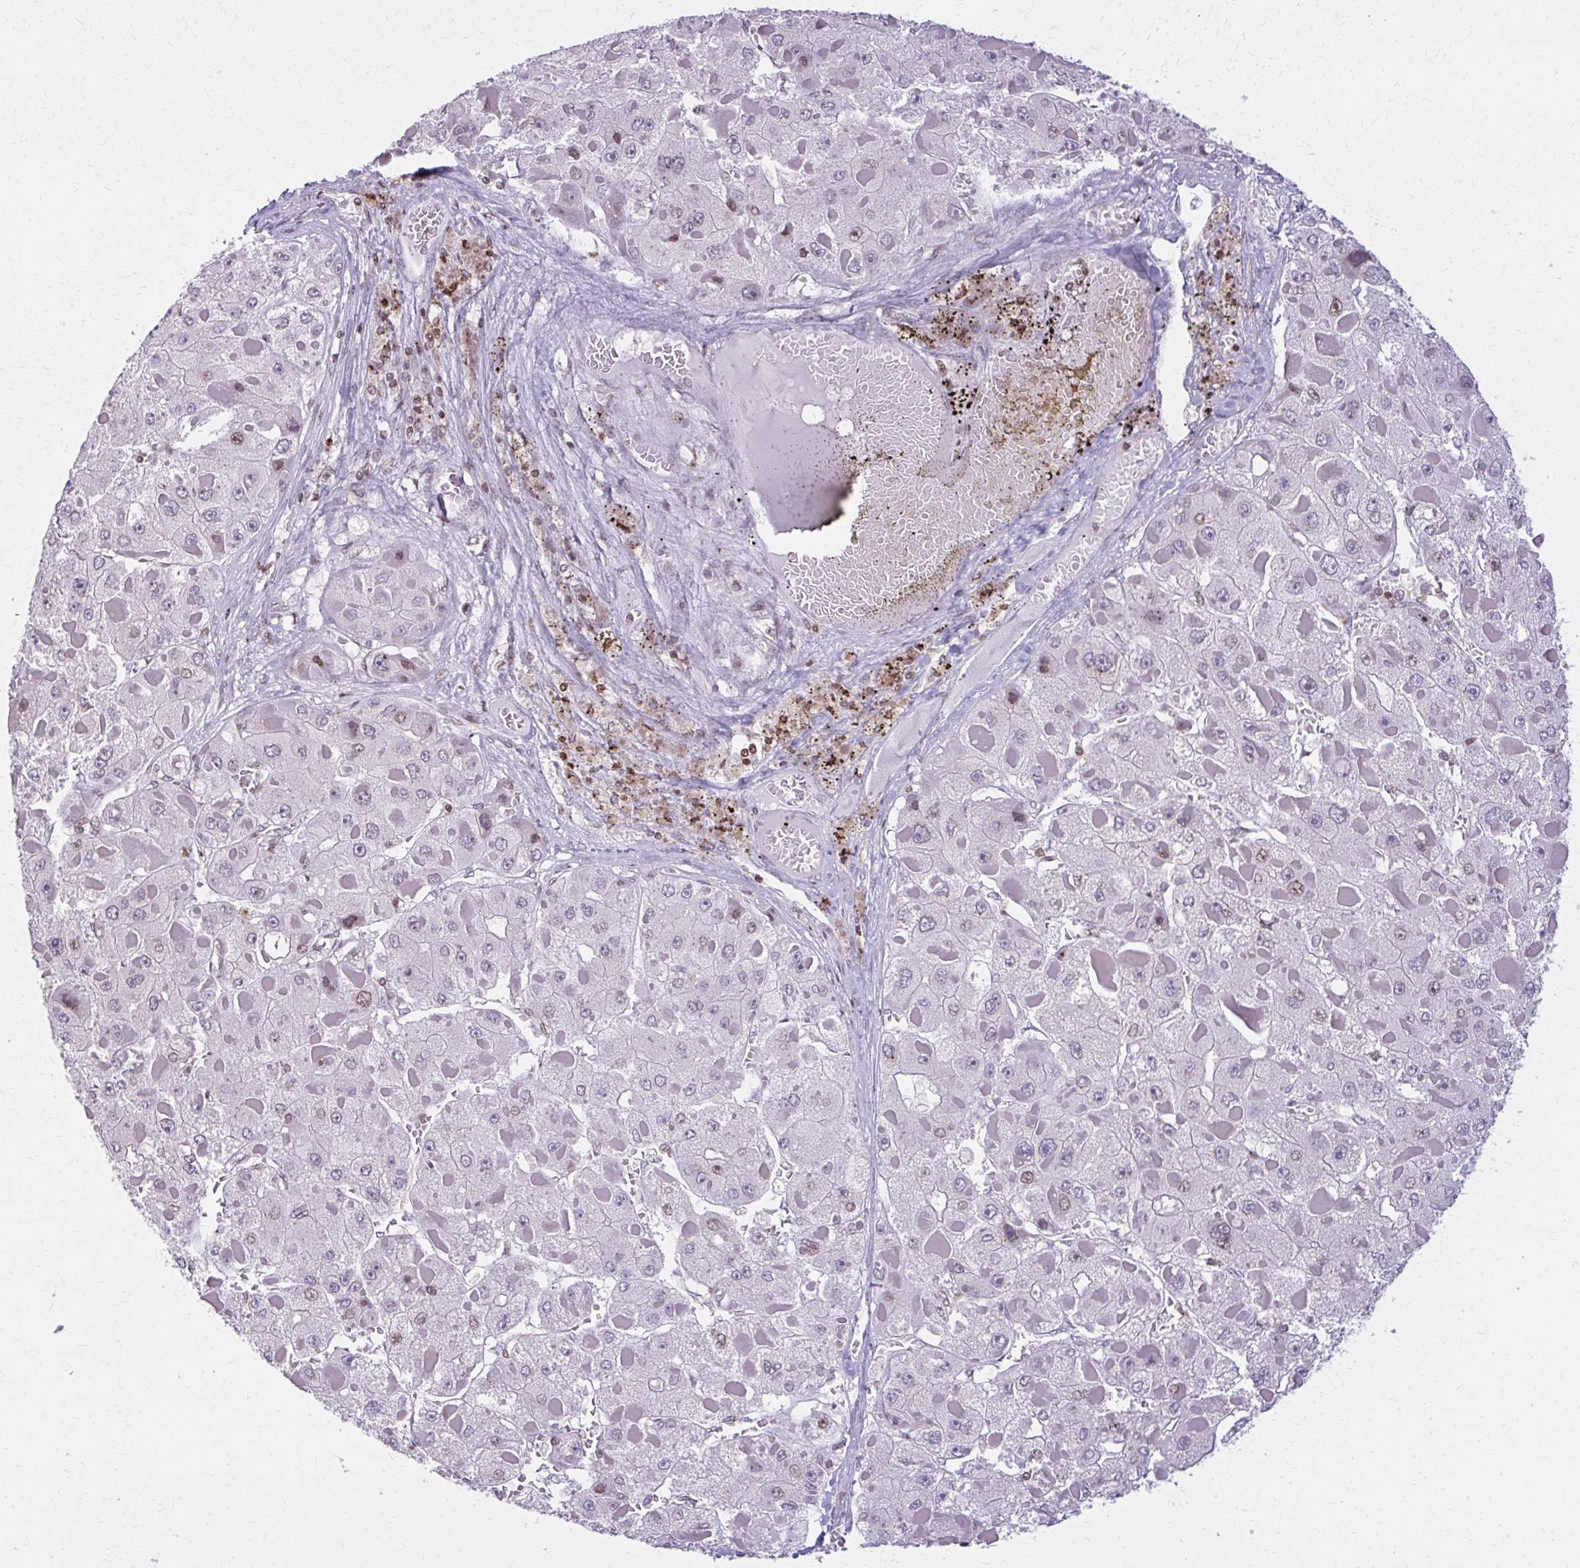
{"staining": {"intensity": "weak", "quantity": "<25%", "location": "nuclear"}, "tissue": "liver cancer", "cell_type": "Tumor cells", "image_type": "cancer", "snomed": [{"axis": "morphology", "description": "Carcinoma, Hepatocellular, NOS"}, {"axis": "topography", "description": "Liver"}], "caption": "The immunohistochemistry image has no significant staining in tumor cells of liver hepatocellular carcinoma tissue.", "gene": "AP5M1", "patient": {"sex": "female", "age": 73}}